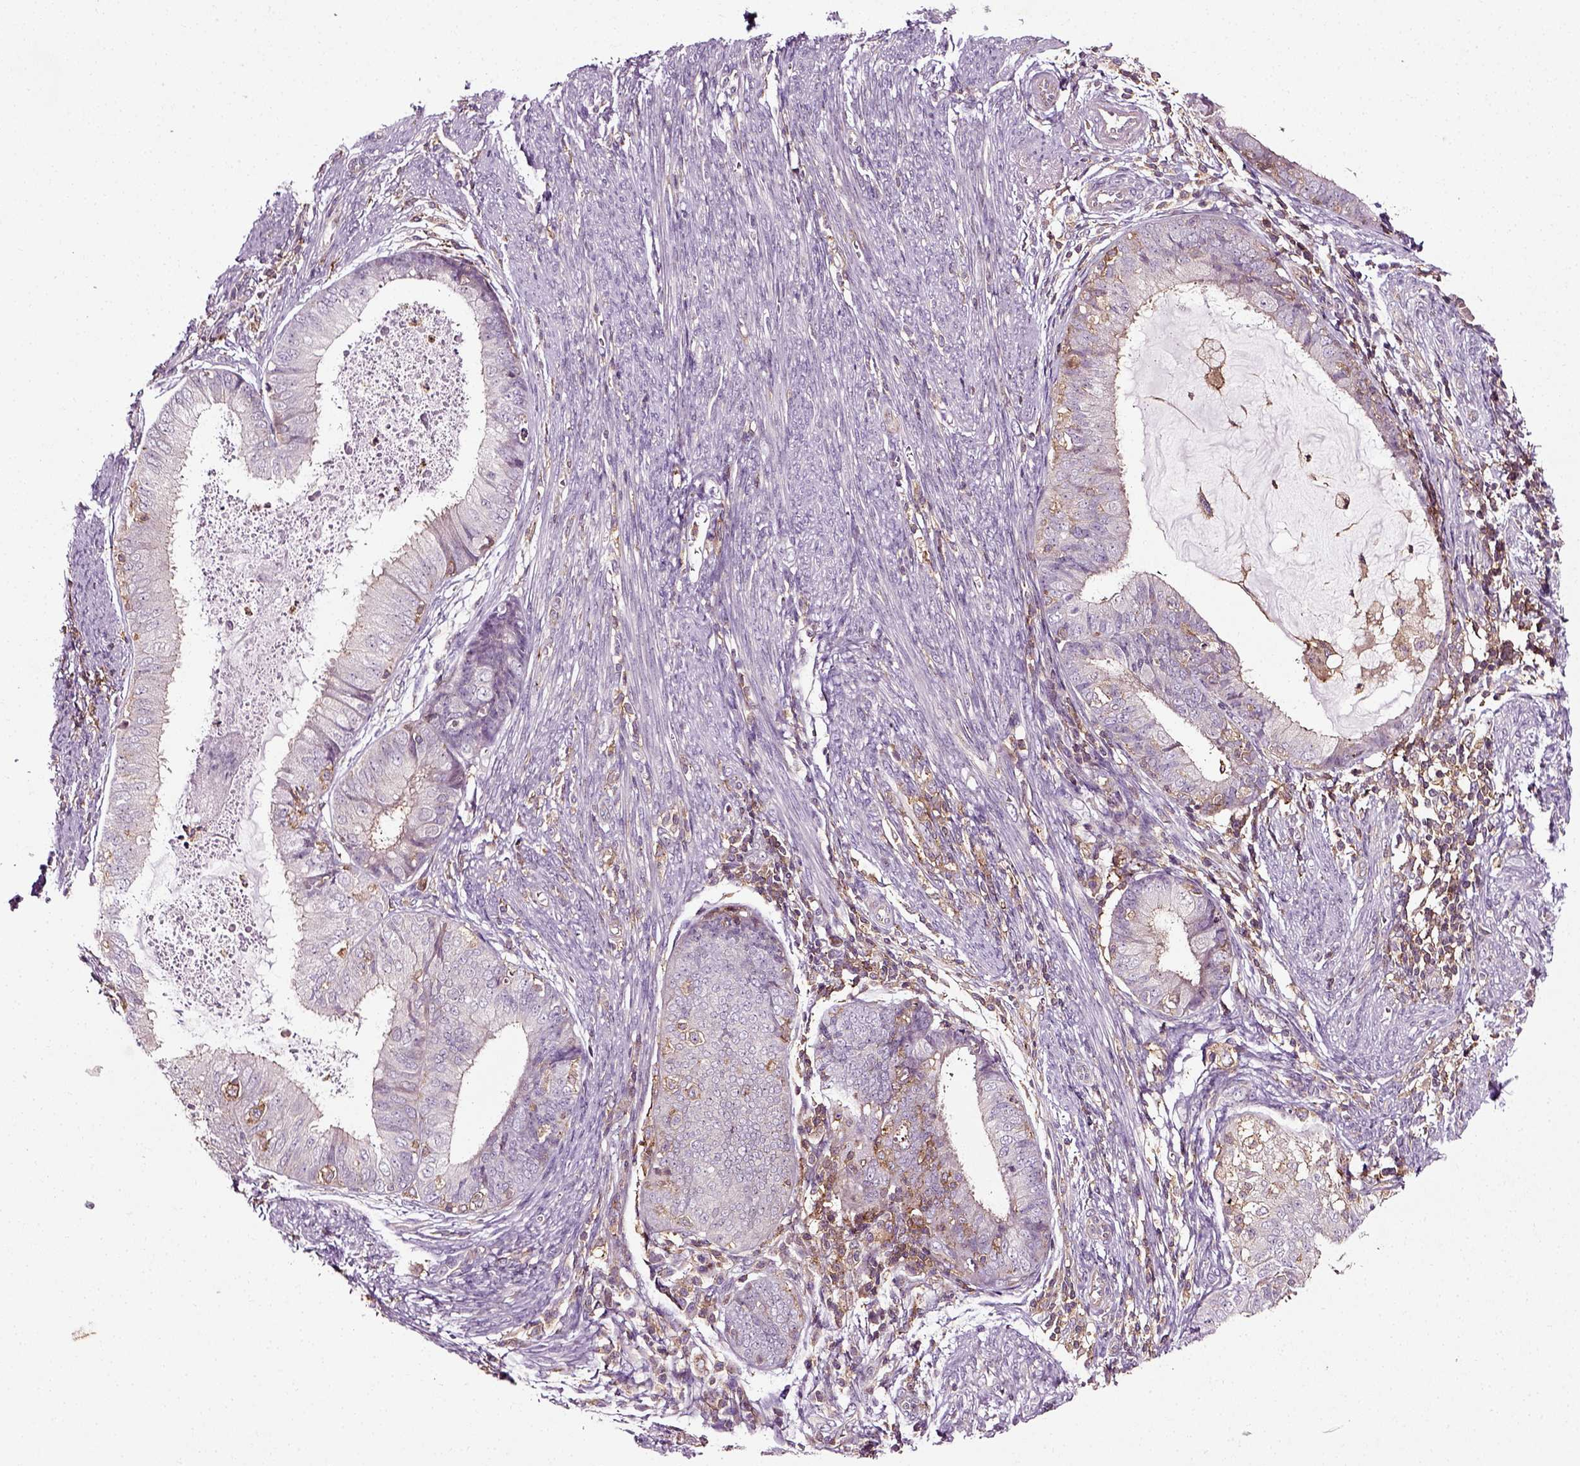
{"staining": {"intensity": "negative", "quantity": "none", "location": "none"}, "tissue": "endometrial cancer", "cell_type": "Tumor cells", "image_type": "cancer", "snomed": [{"axis": "morphology", "description": "Adenocarcinoma, NOS"}, {"axis": "topography", "description": "Endometrium"}], "caption": "Protein analysis of endometrial cancer demonstrates no significant expression in tumor cells.", "gene": "RHOF", "patient": {"sex": "female", "age": 57}}